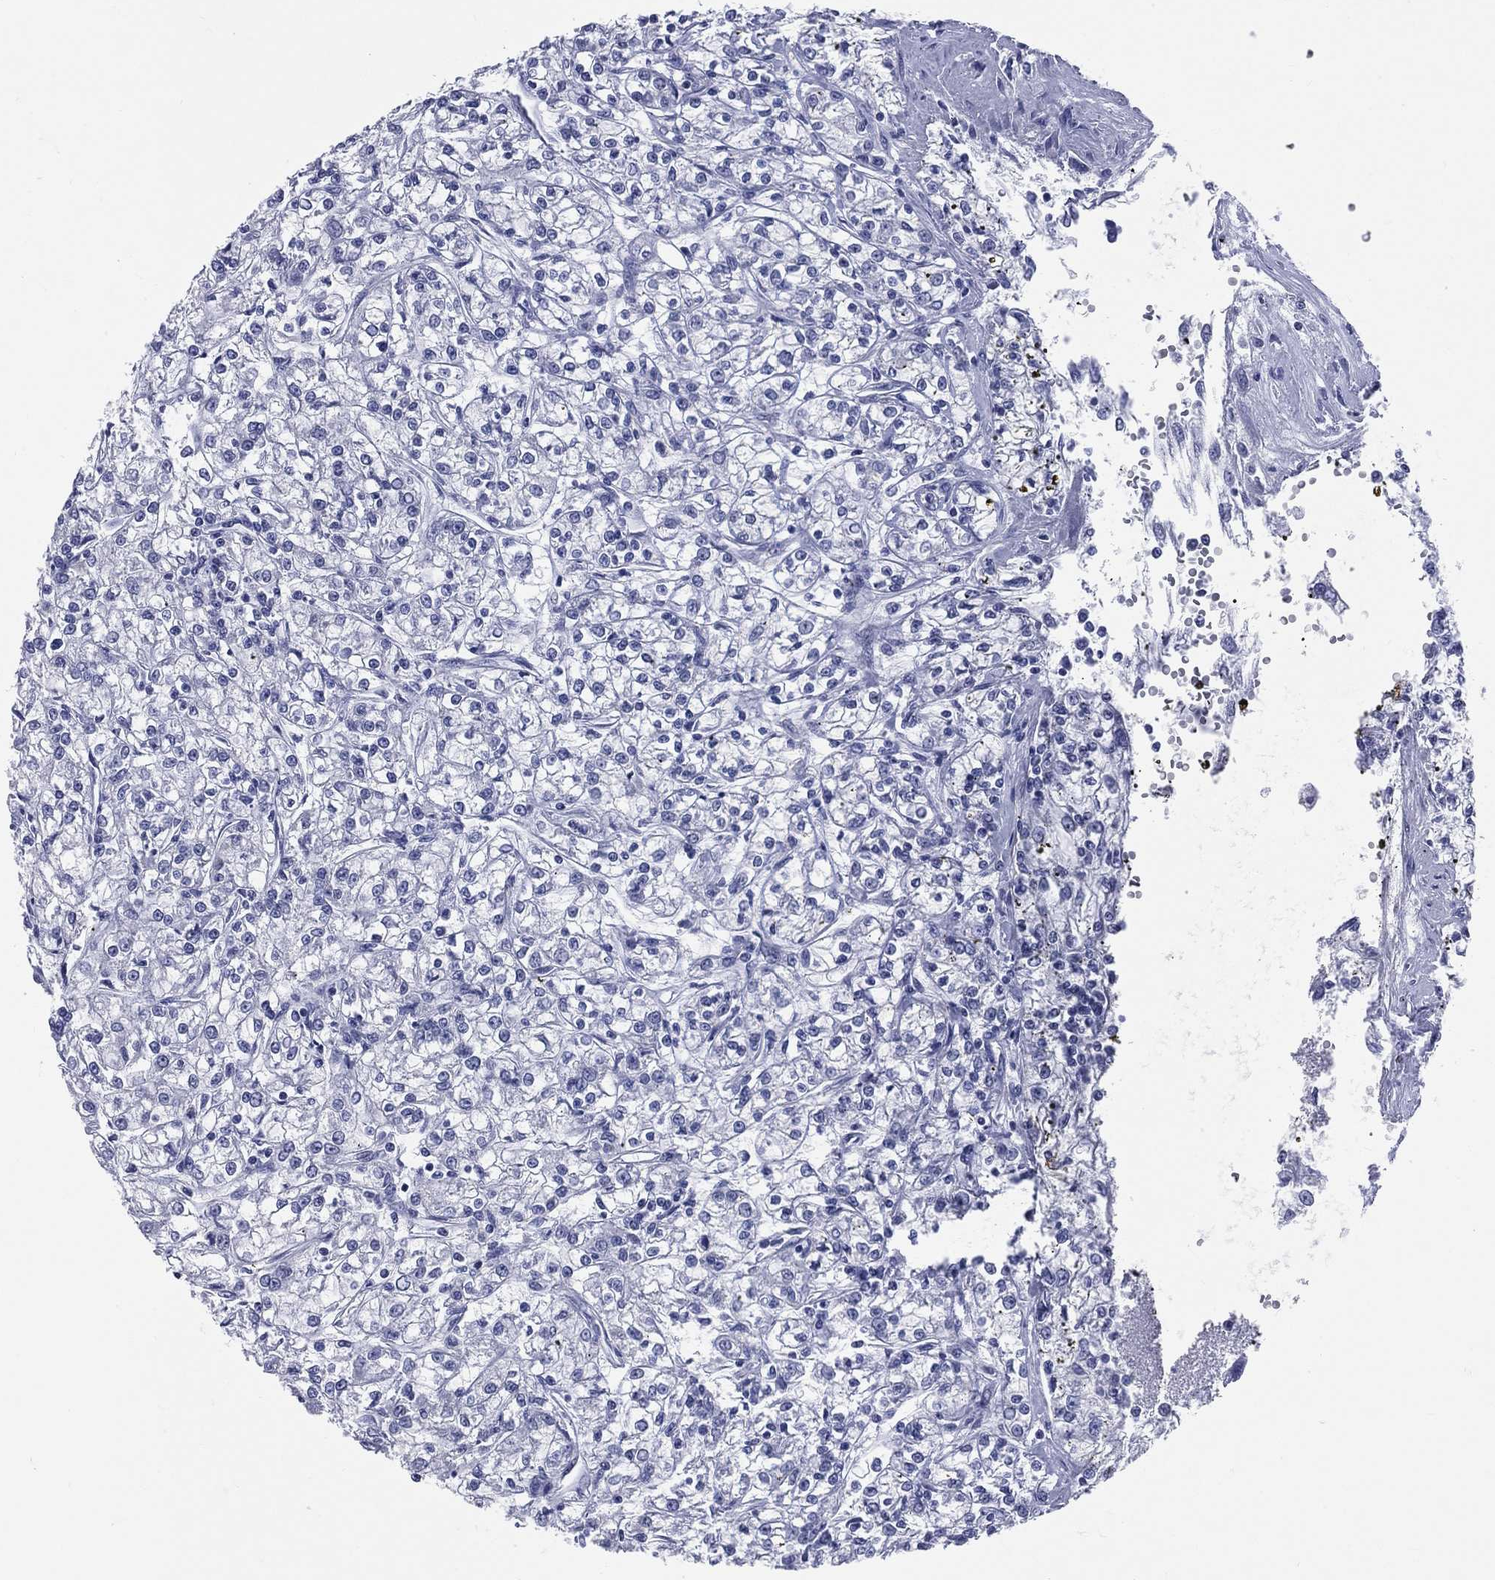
{"staining": {"intensity": "negative", "quantity": "none", "location": "none"}, "tissue": "renal cancer", "cell_type": "Tumor cells", "image_type": "cancer", "snomed": [{"axis": "morphology", "description": "Adenocarcinoma, NOS"}, {"axis": "topography", "description": "Kidney"}], "caption": "This histopathology image is of adenocarcinoma (renal) stained with immunohistochemistry to label a protein in brown with the nuclei are counter-stained blue. There is no expression in tumor cells.", "gene": "MLLT10", "patient": {"sex": "female", "age": 59}}